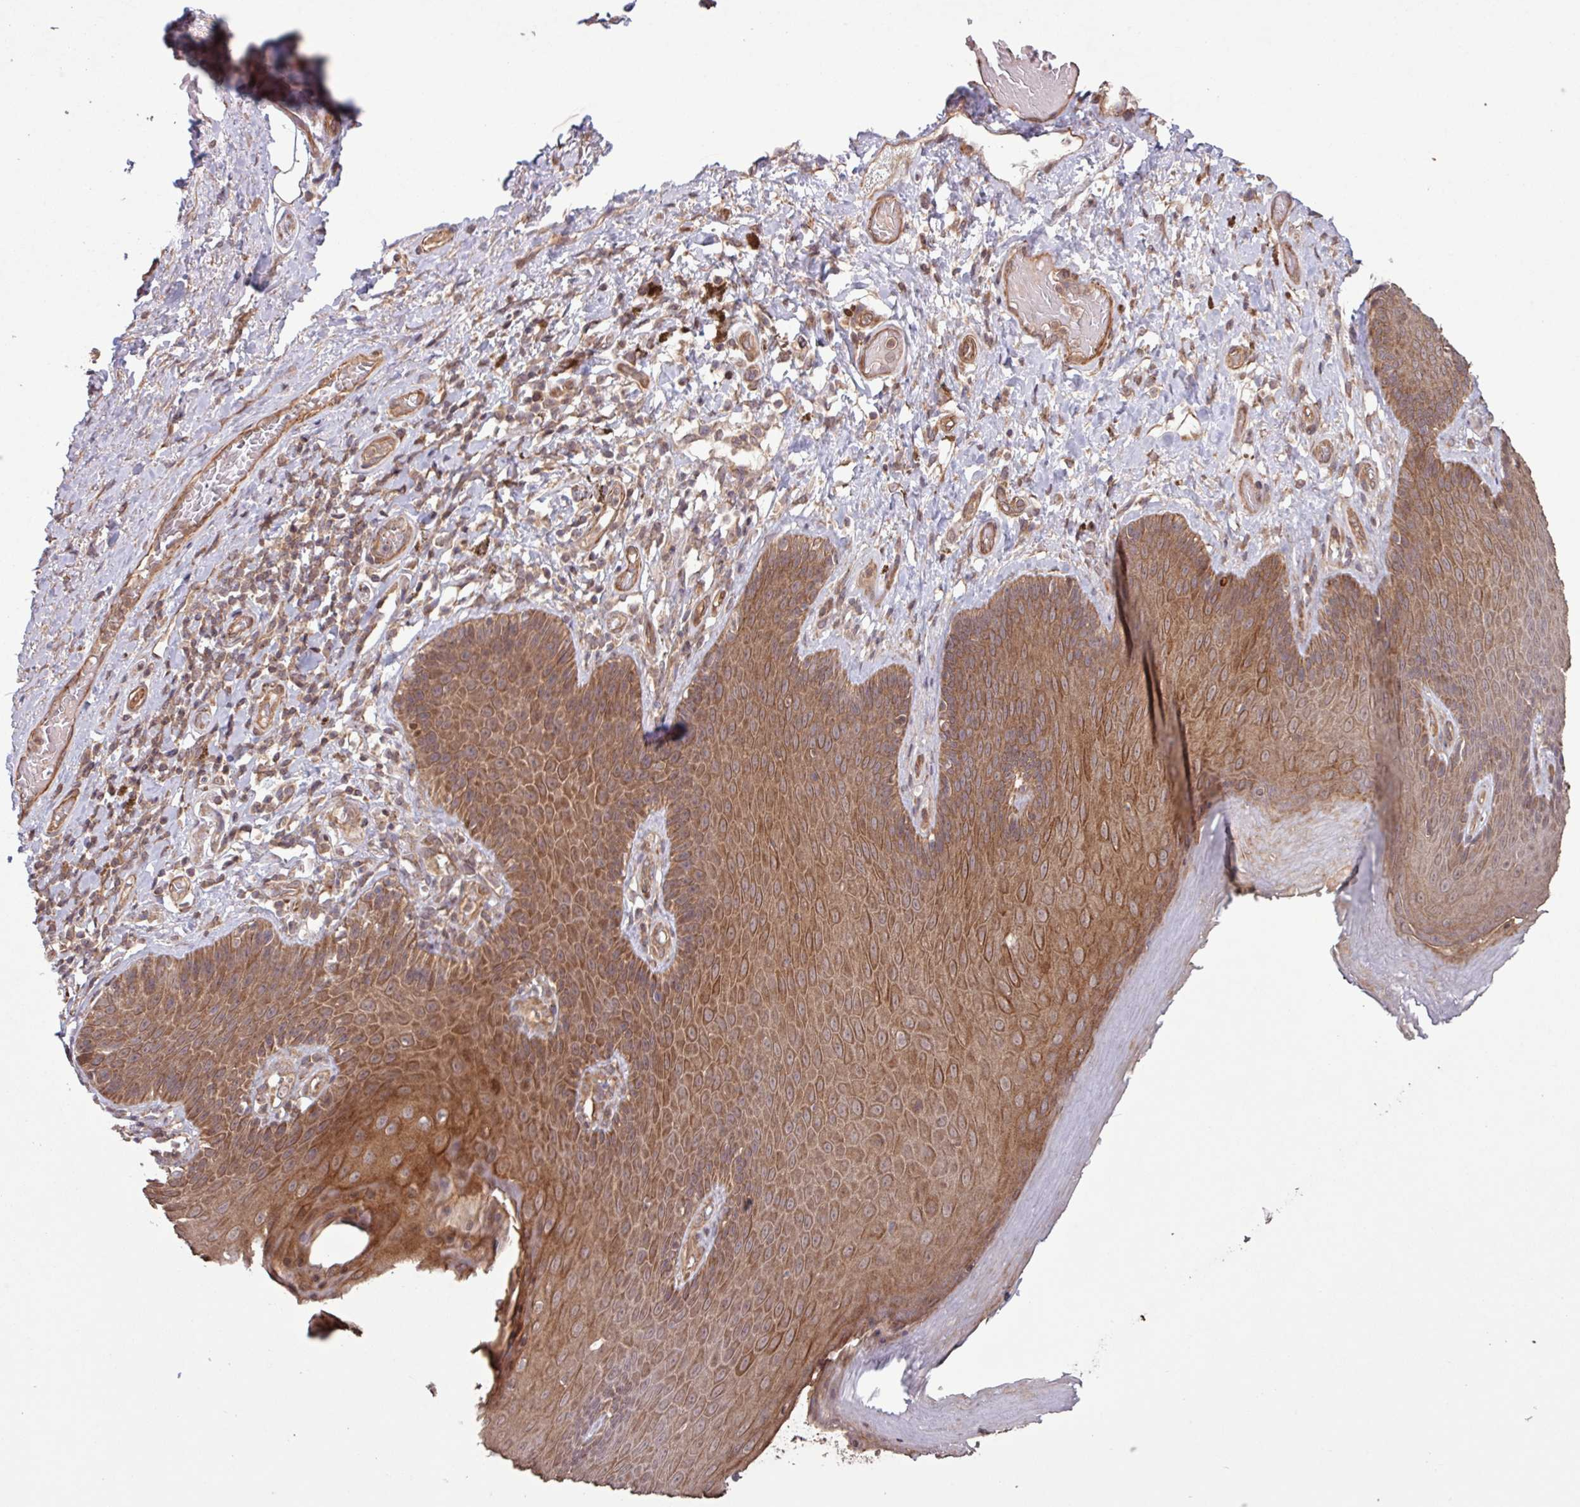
{"staining": {"intensity": "moderate", "quantity": ">75%", "location": "cytoplasmic/membranous"}, "tissue": "skin", "cell_type": "Epidermal cells", "image_type": "normal", "snomed": [{"axis": "morphology", "description": "Normal tissue, NOS"}, {"axis": "topography", "description": "Anal"}, {"axis": "topography", "description": "Peripheral nerve tissue"}], "caption": "A medium amount of moderate cytoplasmic/membranous staining is seen in approximately >75% of epidermal cells in unremarkable skin.", "gene": "TRABD2A", "patient": {"sex": "male", "age": 53}}